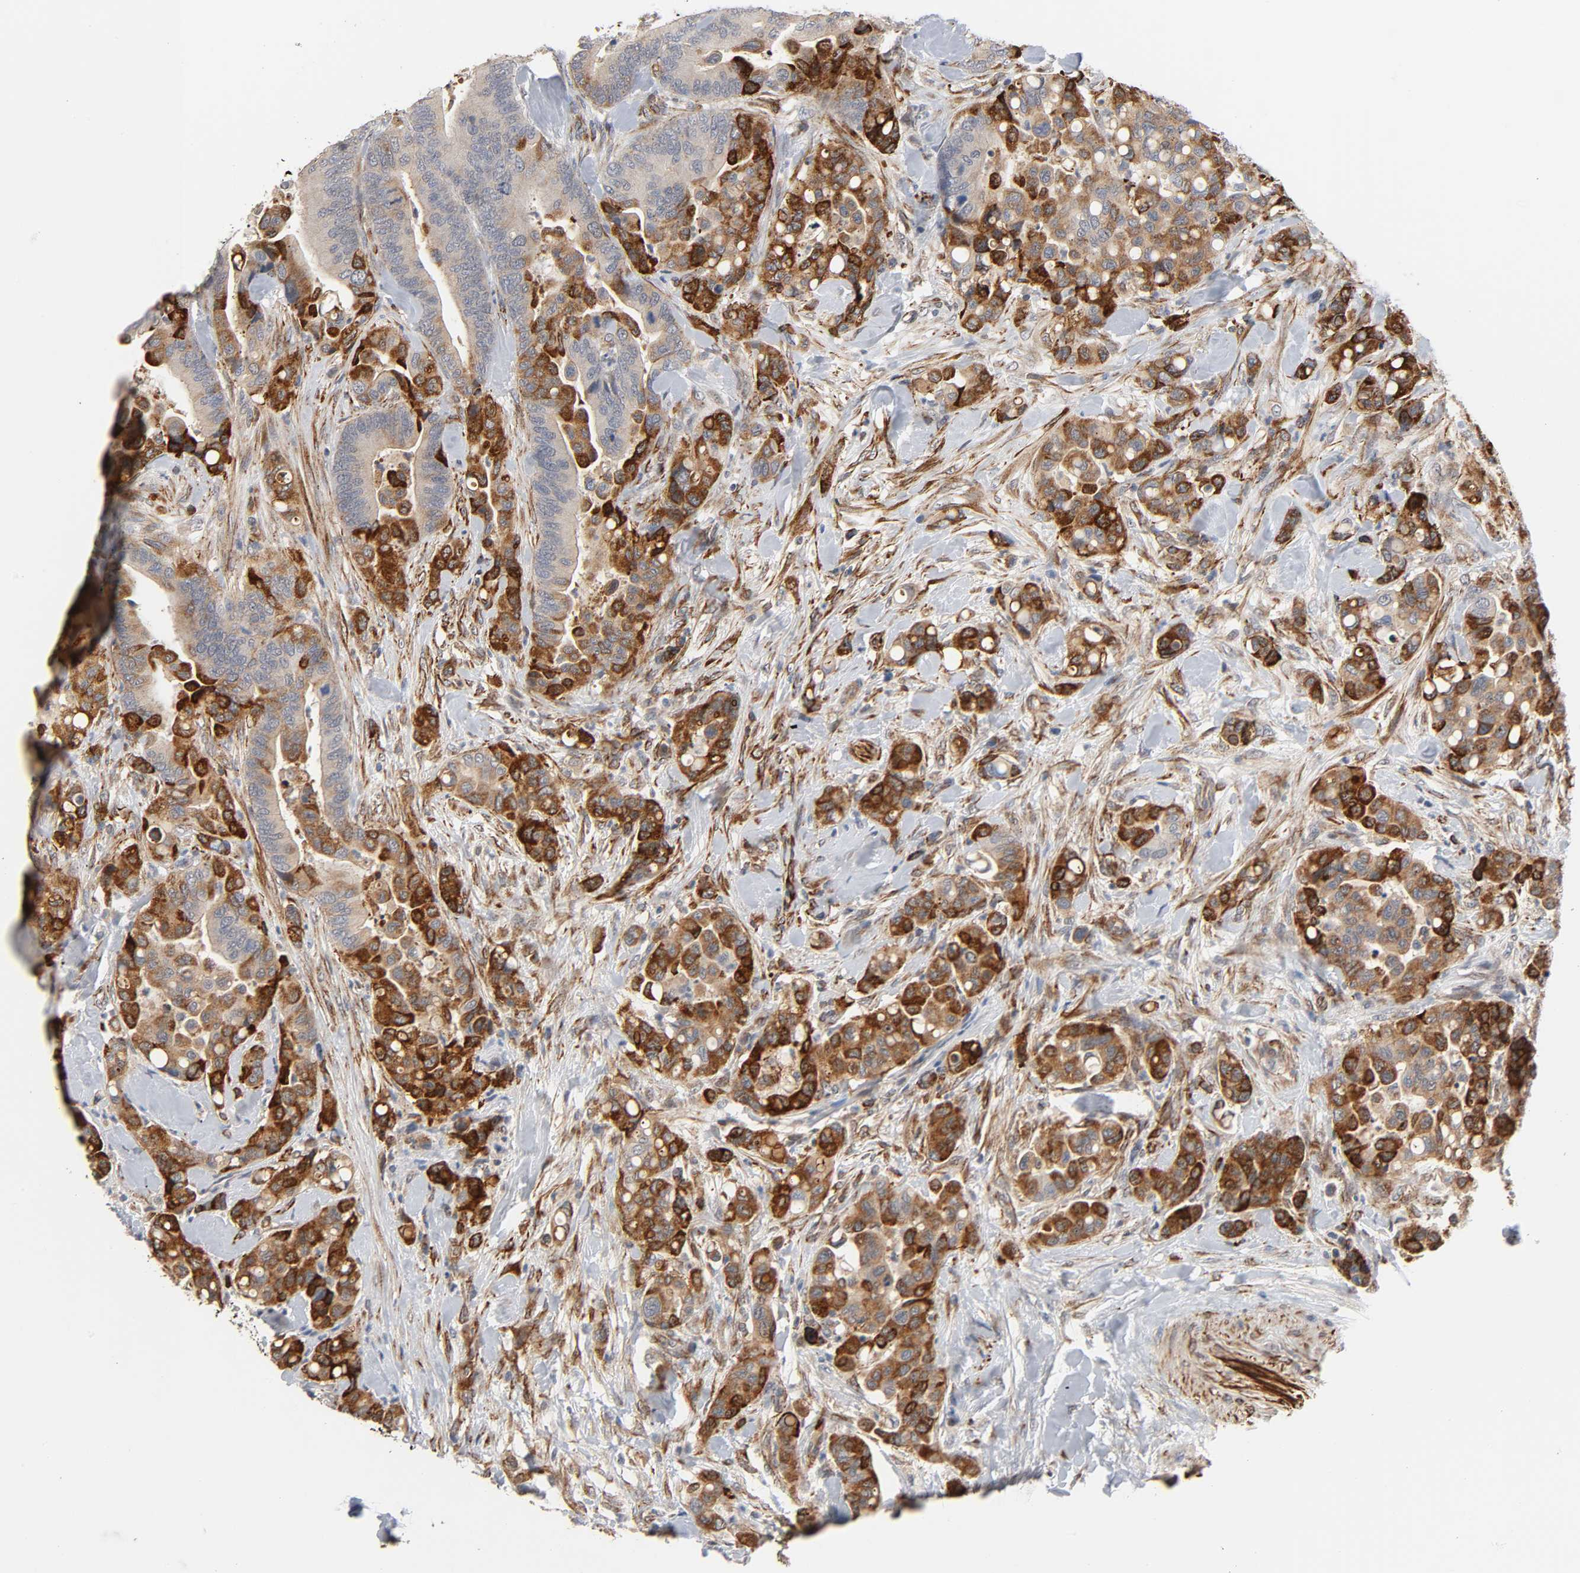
{"staining": {"intensity": "moderate", "quantity": ">75%", "location": "cytoplasmic/membranous"}, "tissue": "colorectal cancer", "cell_type": "Tumor cells", "image_type": "cancer", "snomed": [{"axis": "morphology", "description": "Normal tissue, NOS"}, {"axis": "morphology", "description": "Adenocarcinoma, NOS"}, {"axis": "topography", "description": "Colon"}], "caption": "Immunohistochemistry (IHC) (DAB) staining of human colorectal cancer (adenocarcinoma) displays moderate cytoplasmic/membranous protein expression in approximately >75% of tumor cells. Immunohistochemistry (IHC) stains the protein of interest in brown and the nuclei are stained blue.", "gene": "REEP6", "patient": {"sex": "male", "age": 82}}